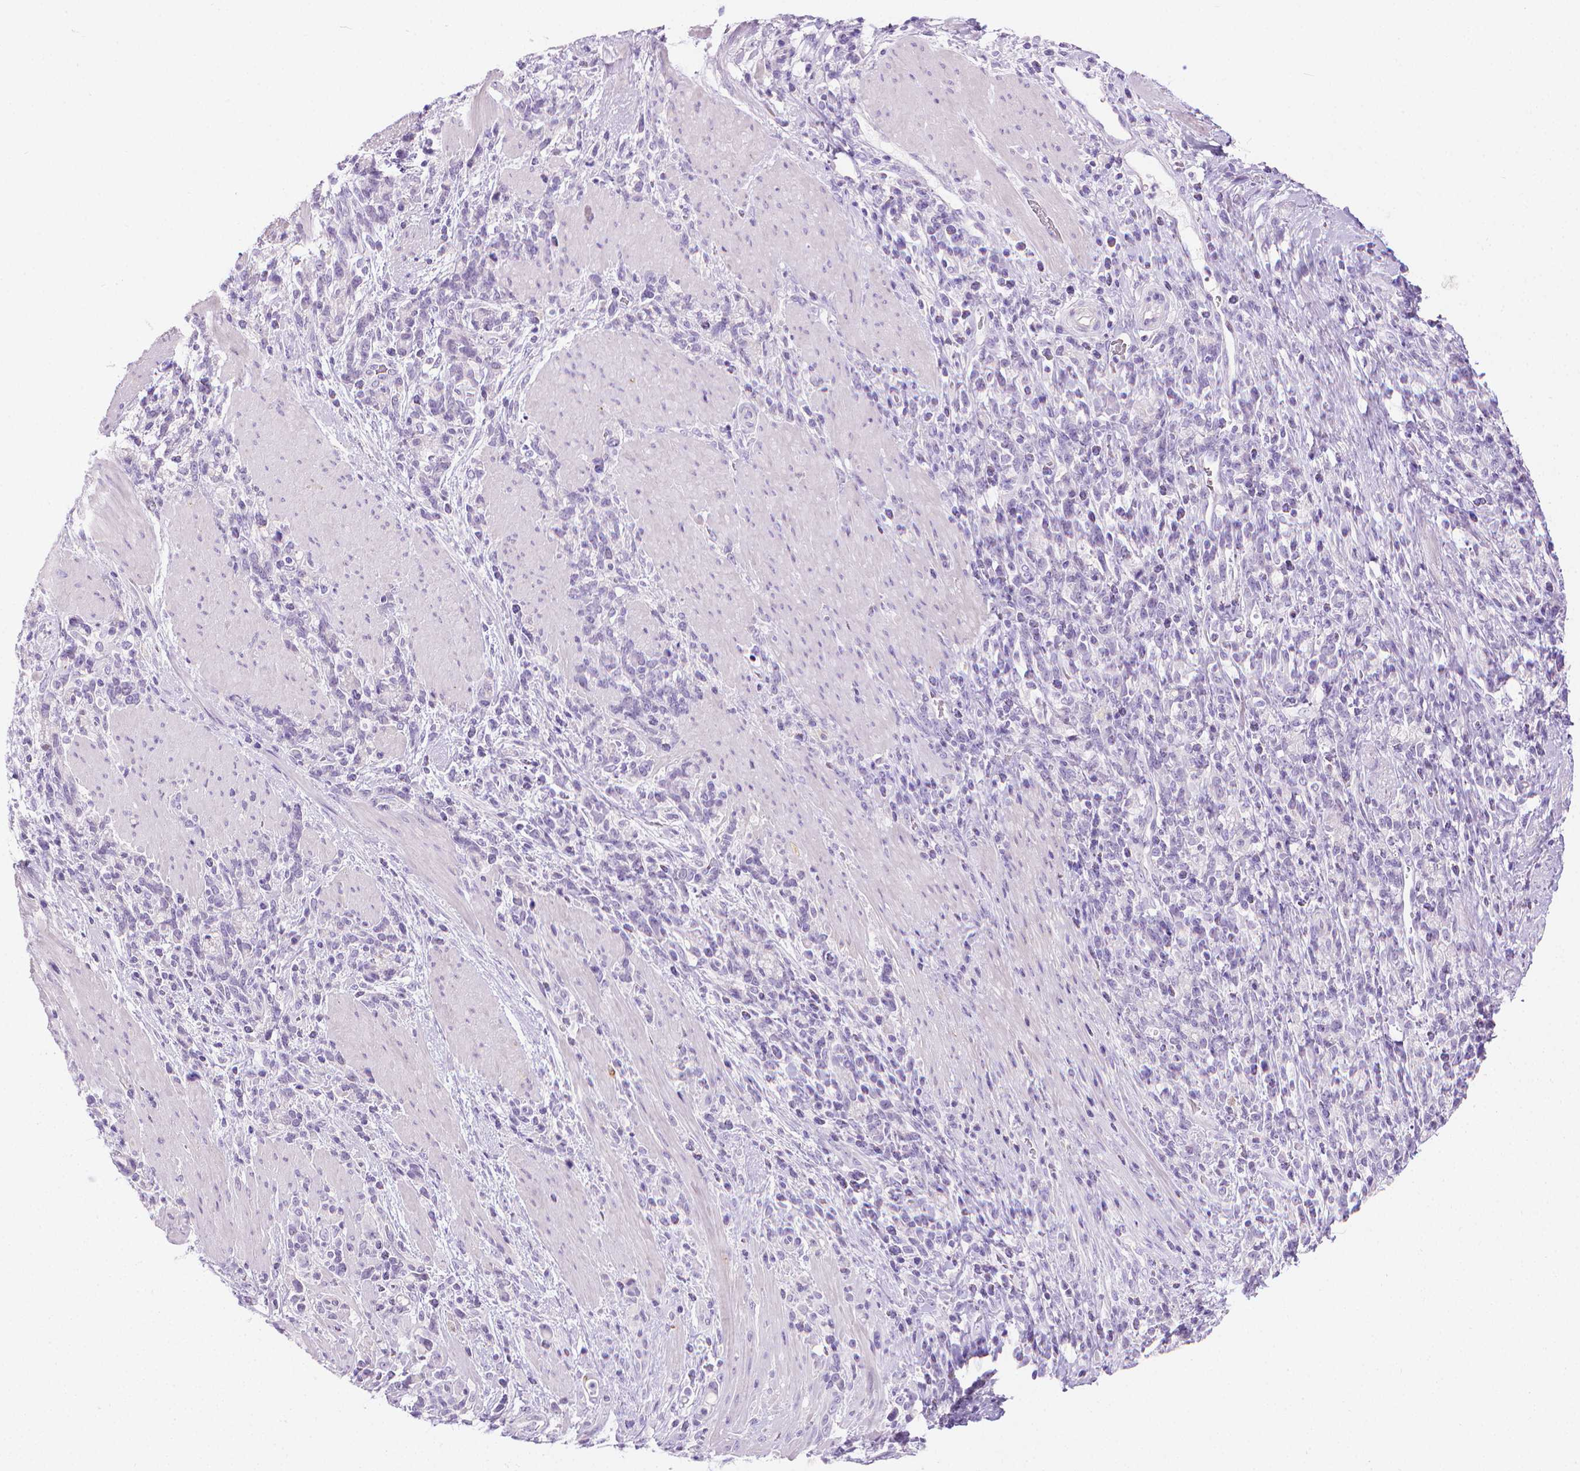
{"staining": {"intensity": "negative", "quantity": "none", "location": "none"}, "tissue": "stomach cancer", "cell_type": "Tumor cells", "image_type": "cancer", "snomed": [{"axis": "morphology", "description": "Adenocarcinoma, NOS"}, {"axis": "topography", "description": "Stomach"}], "caption": "This histopathology image is of adenocarcinoma (stomach) stained with IHC to label a protein in brown with the nuclei are counter-stained blue. There is no expression in tumor cells.", "gene": "SPAG6", "patient": {"sex": "female", "age": 57}}